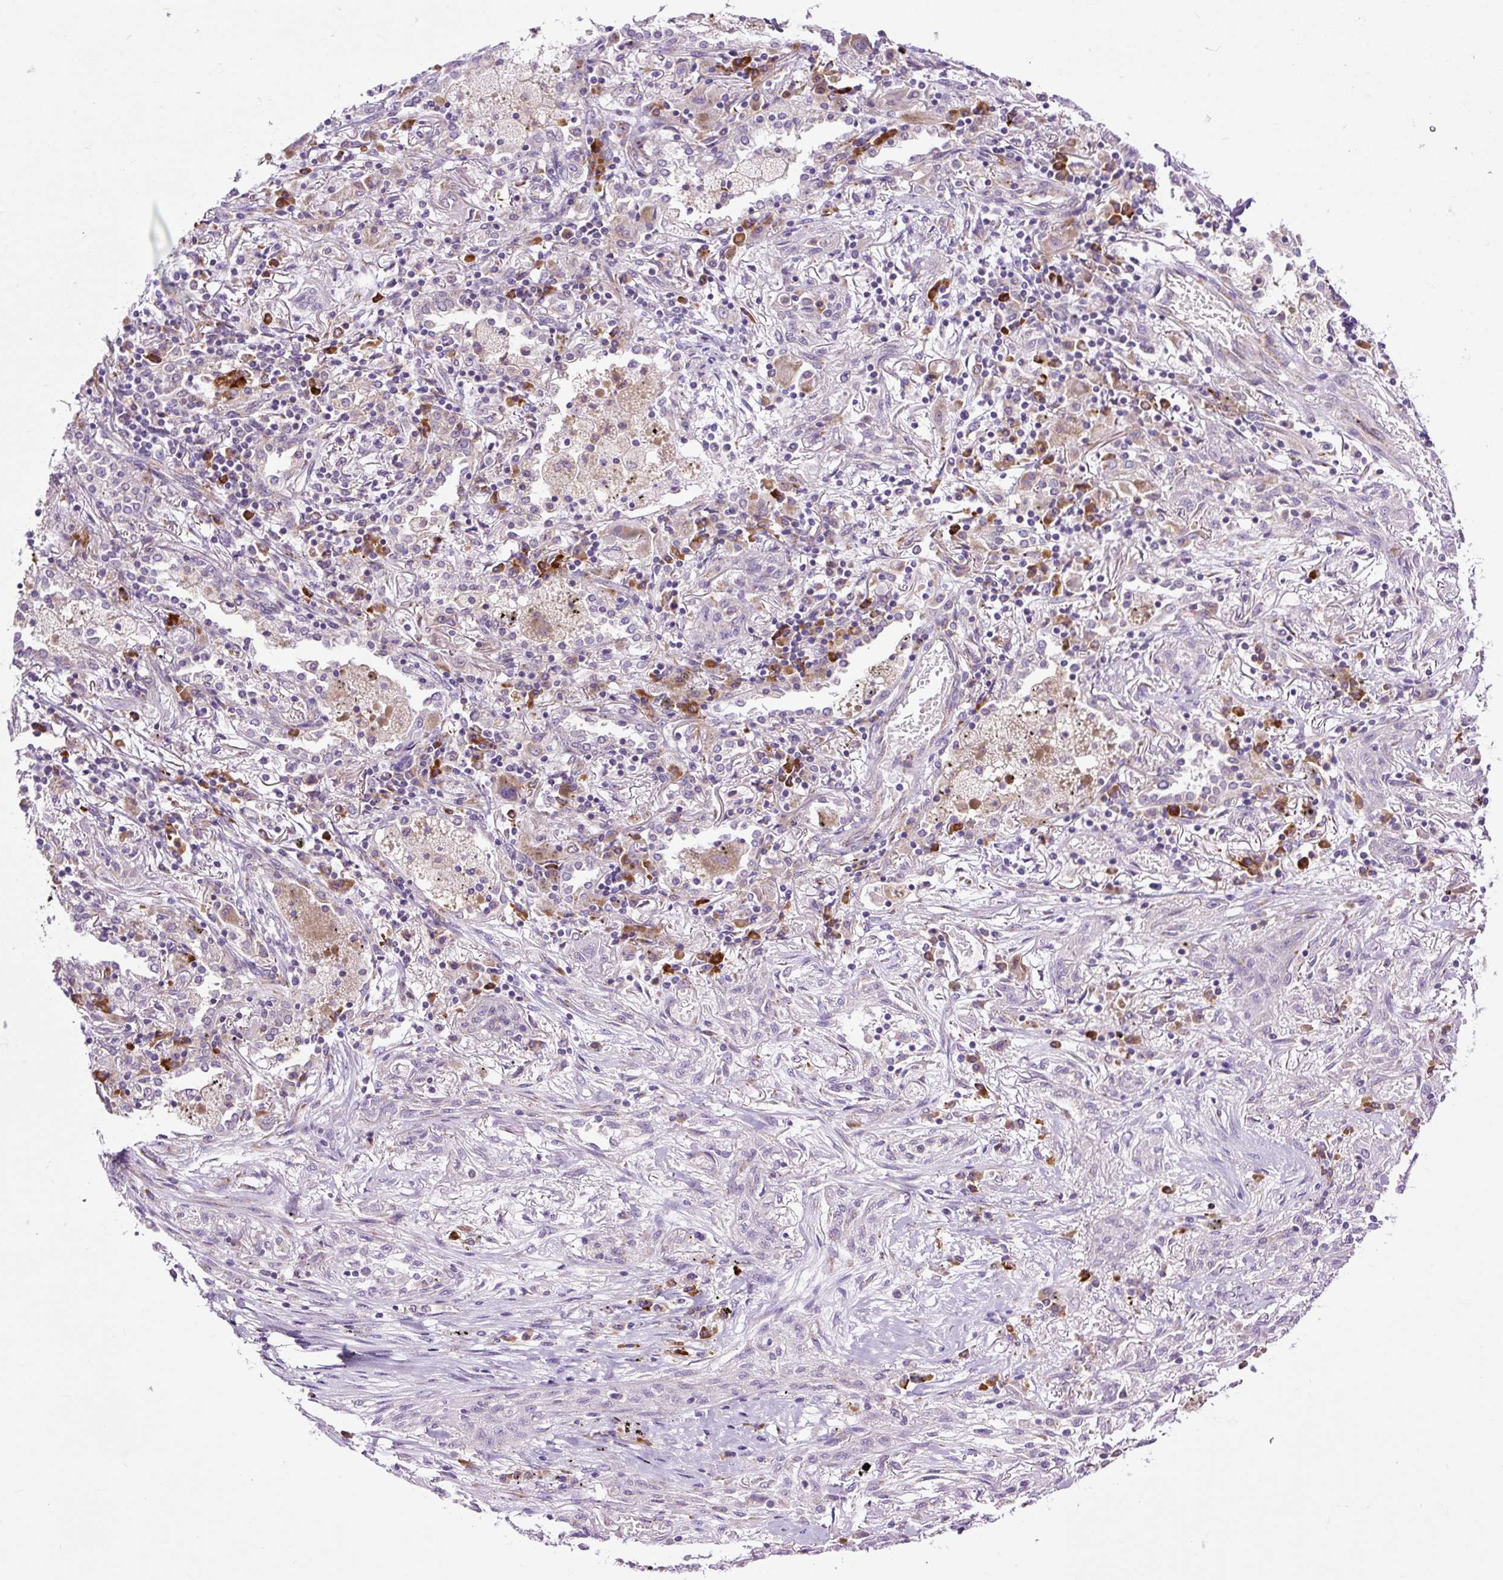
{"staining": {"intensity": "negative", "quantity": "none", "location": "none"}, "tissue": "lung cancer", "cell_type": "Tumor cells", "image_type": "cancer", "snomed": [{"axis": "morphology", "description": "Squamous cell carcinoma, NOS"}, {"axis": "topography", "description": "Lung"}], "caption": "Immunohistochemistry of lung squamous cell carcinoma reveals no staining in tumor cells.", "gene": "FMC1", "patient": {"sex": "female", "age": 47}}